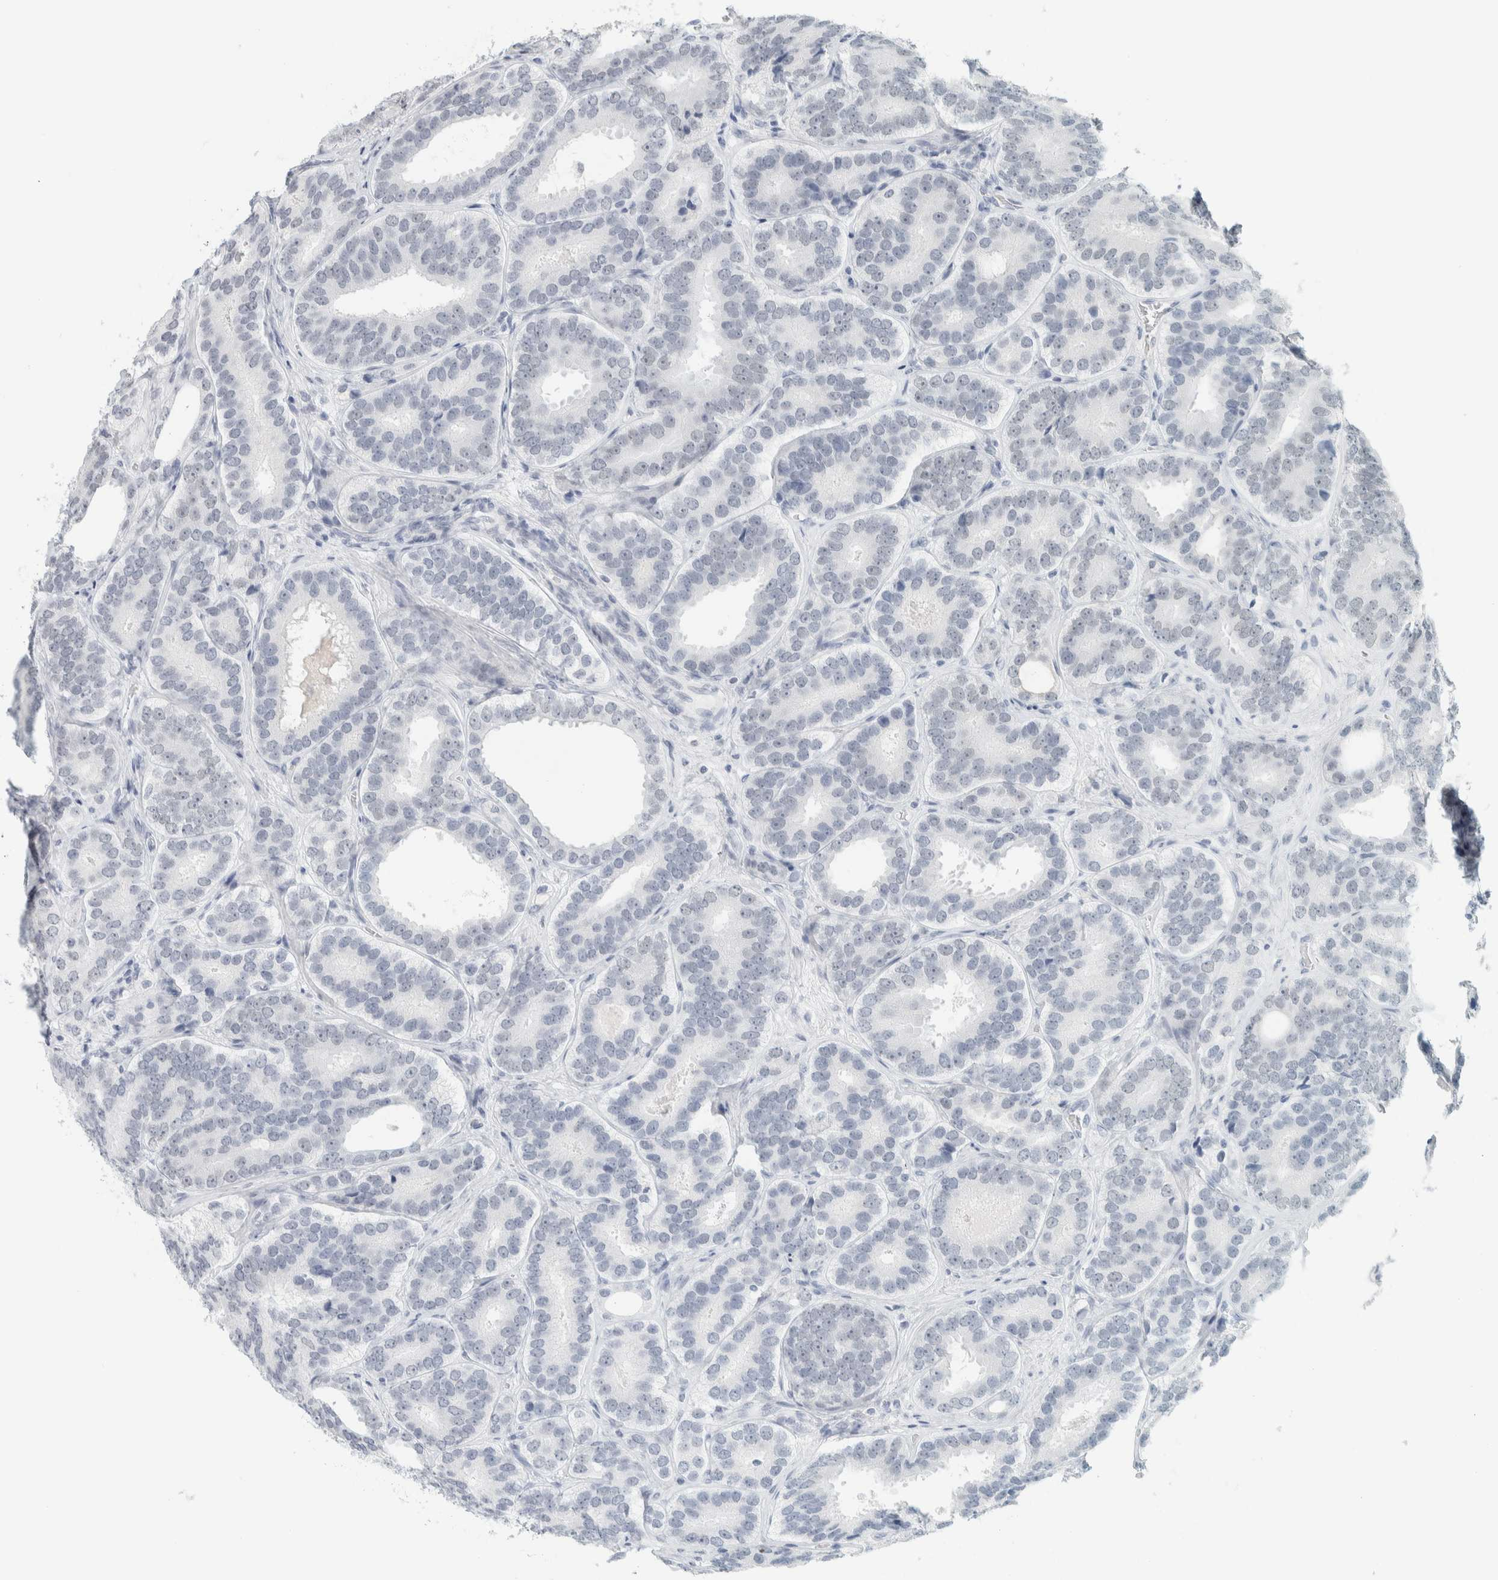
{"staining": {"intensity": "negative", "quantity": "none", "location": "none"}, "tissue": "prostate cancer", "cell_type": "Tumor cells", "image_type": "cancer", "snomed": [{"axis": "morphology", "description": "Adenocarcinoma, High grade"}, {"axis": "topography", "description": "Prostate"}], "caption": "This micrograph is of prostate cancer stained with immunohistochemistry (IHC) to label a protein in brown with the nuclei are counter-stained blue. There is no positivity in tumor cells.", "gene": "CDH17", "patient": {"sex": "male", "age": 56}}